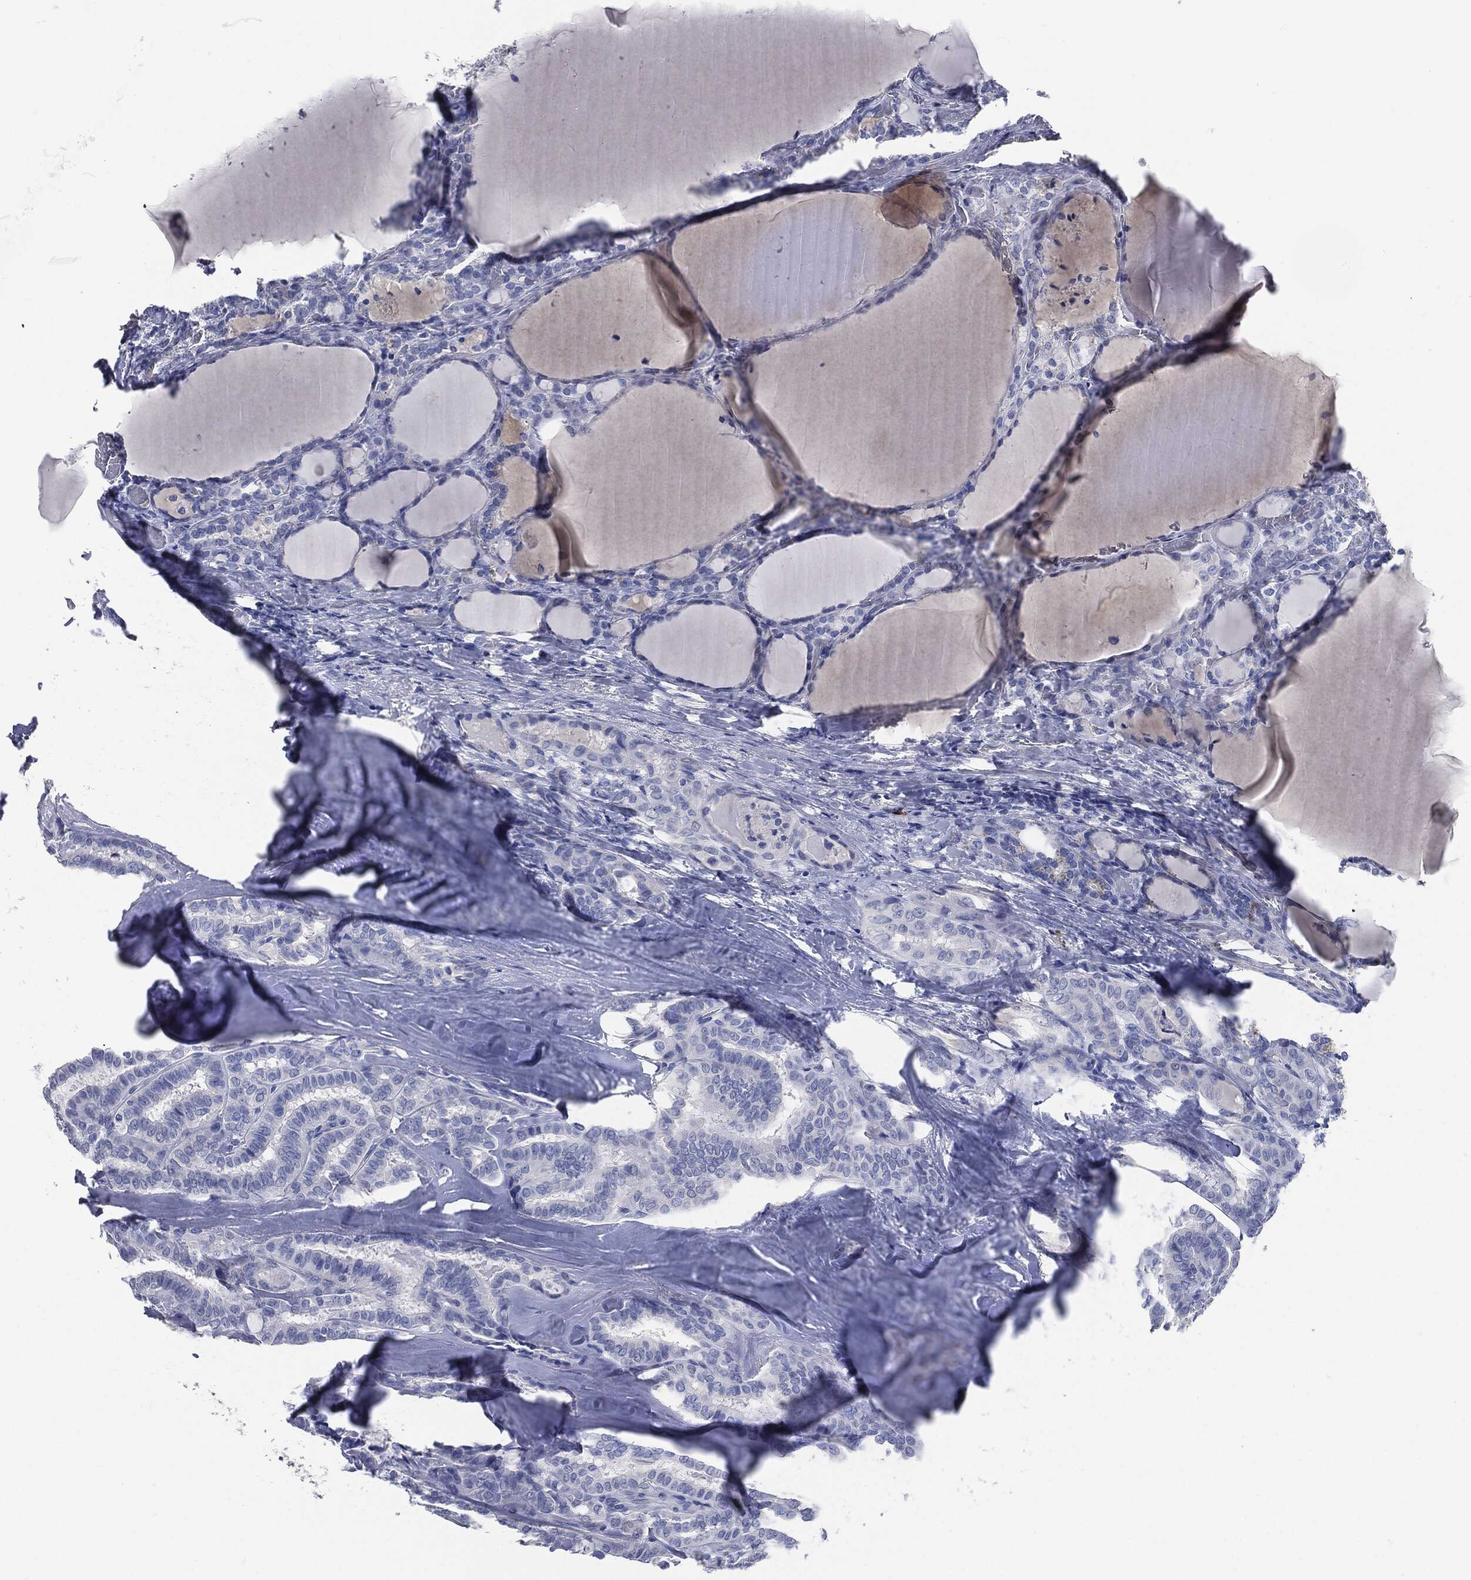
{"staining": {"intensity": "negative", "quantity": "none", "location": "none"}, "tissue": "thyroid cancer", "cell_type": "Tumor cells", "image_type": "cancer", "snomed": [{"axis": "morphology", "description": "Papillary adenocarcinoma, NOS"}, {"axis": "topography", "description": "Thyroid gland"}], "caption": "Tumor cells show no significant expression in papillary adenocarcinoma (thyroid).", "gene": "CD27", "patient": {"sex": "female", "age": 39}}